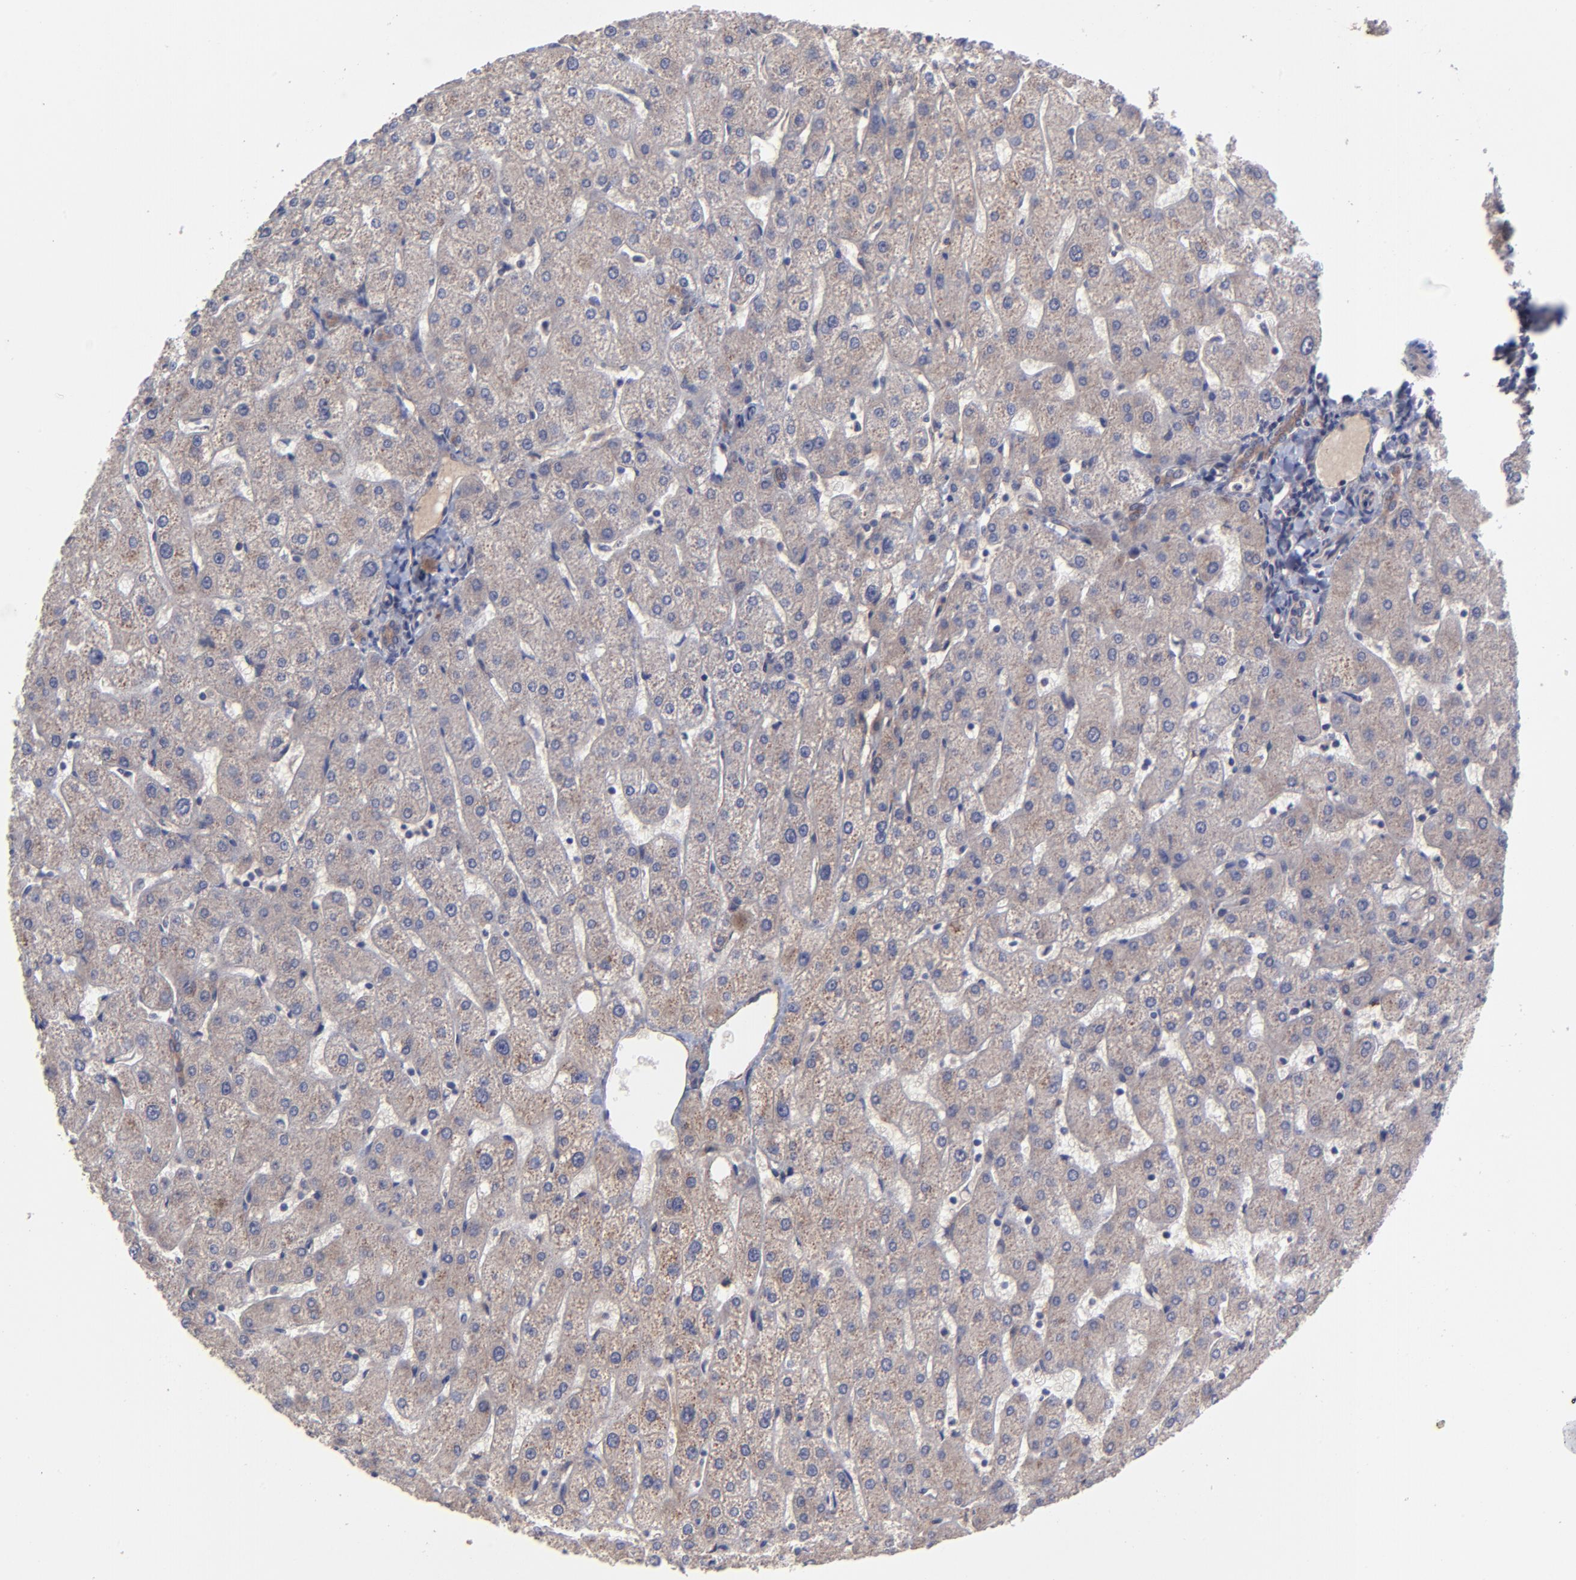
{"staining": {"intensity": "moderate", "quantity": ">75%", "location": "cytoplasmic/membranous"}, "tissue": "liver", "cell_type": "Cholangiocytes", "image_type": "normal", "snomed": [{"axis": "morphology", "description": "Normal tissue, NOS"}, {"axis": "topography", "description": "Liver"}], "caption": "DAB (3,3'-diaminobenzidine) immunohistochemical staining of normal human liver demonstrates moderate cytoplasmic/membranous protein staining in approximately >75% of cholangiocytes.", "gene": "ZNF780A", "patient": {"sex": "male", "age": 67}}